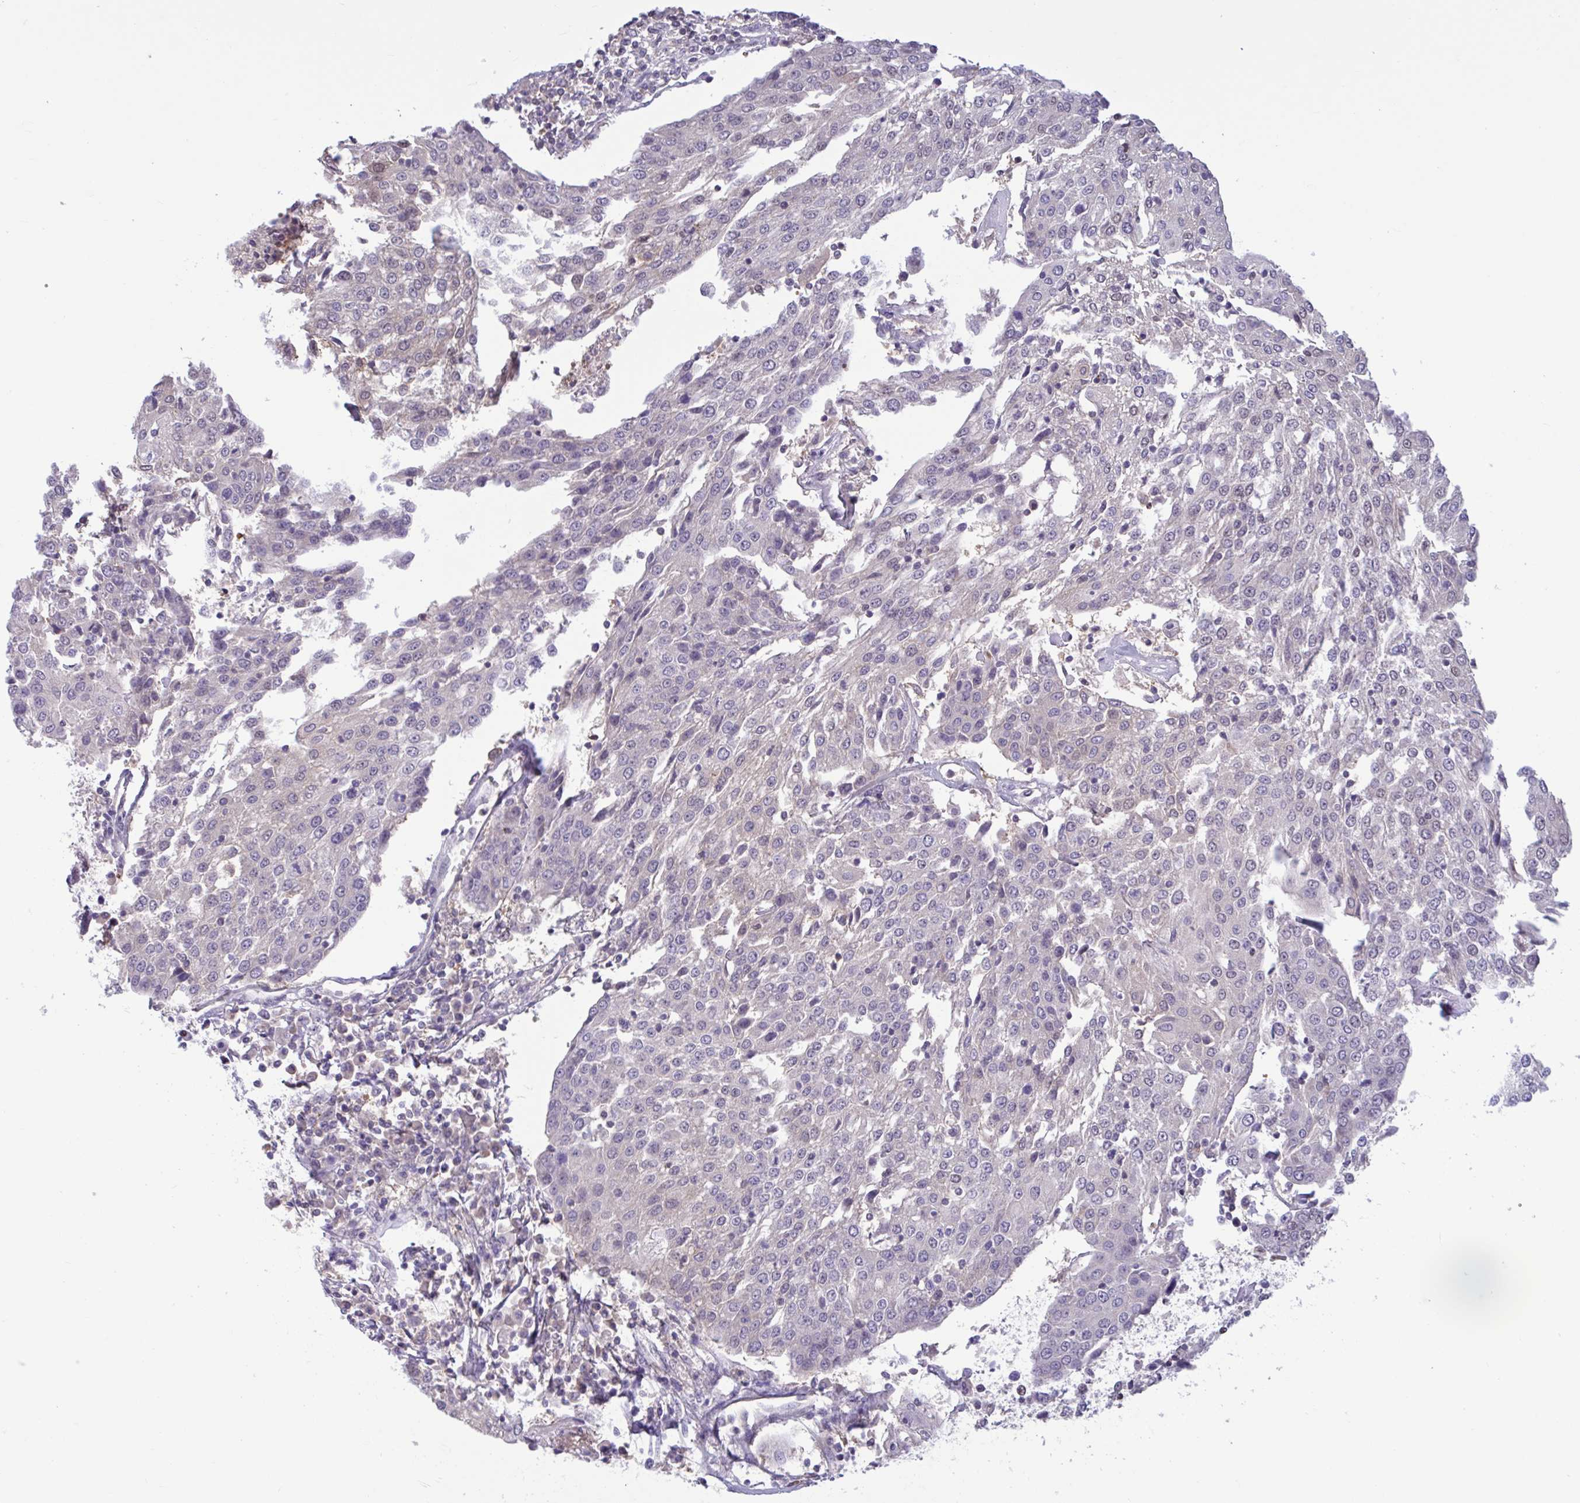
{"staining": {"intensity": "weak", "quantity": "<25%", "location": "nuclear"}, "tissue": "urothelial cancer", "cell_type": "Tumor cells", "image_type": "cancer", "snomed": [{"axis": "morphology", "description": "Urothelial carcinoma, High grade"}, {"axis": "topography", "description": "Urinary bladder"}], "caption": "A high-resolution histopathology image shows IHC staining of urothelial cancer, which exhibits no significant positivity in tumor cells.", "gene": "RBL1", "patient": {"sex": "female", "age": 85}}